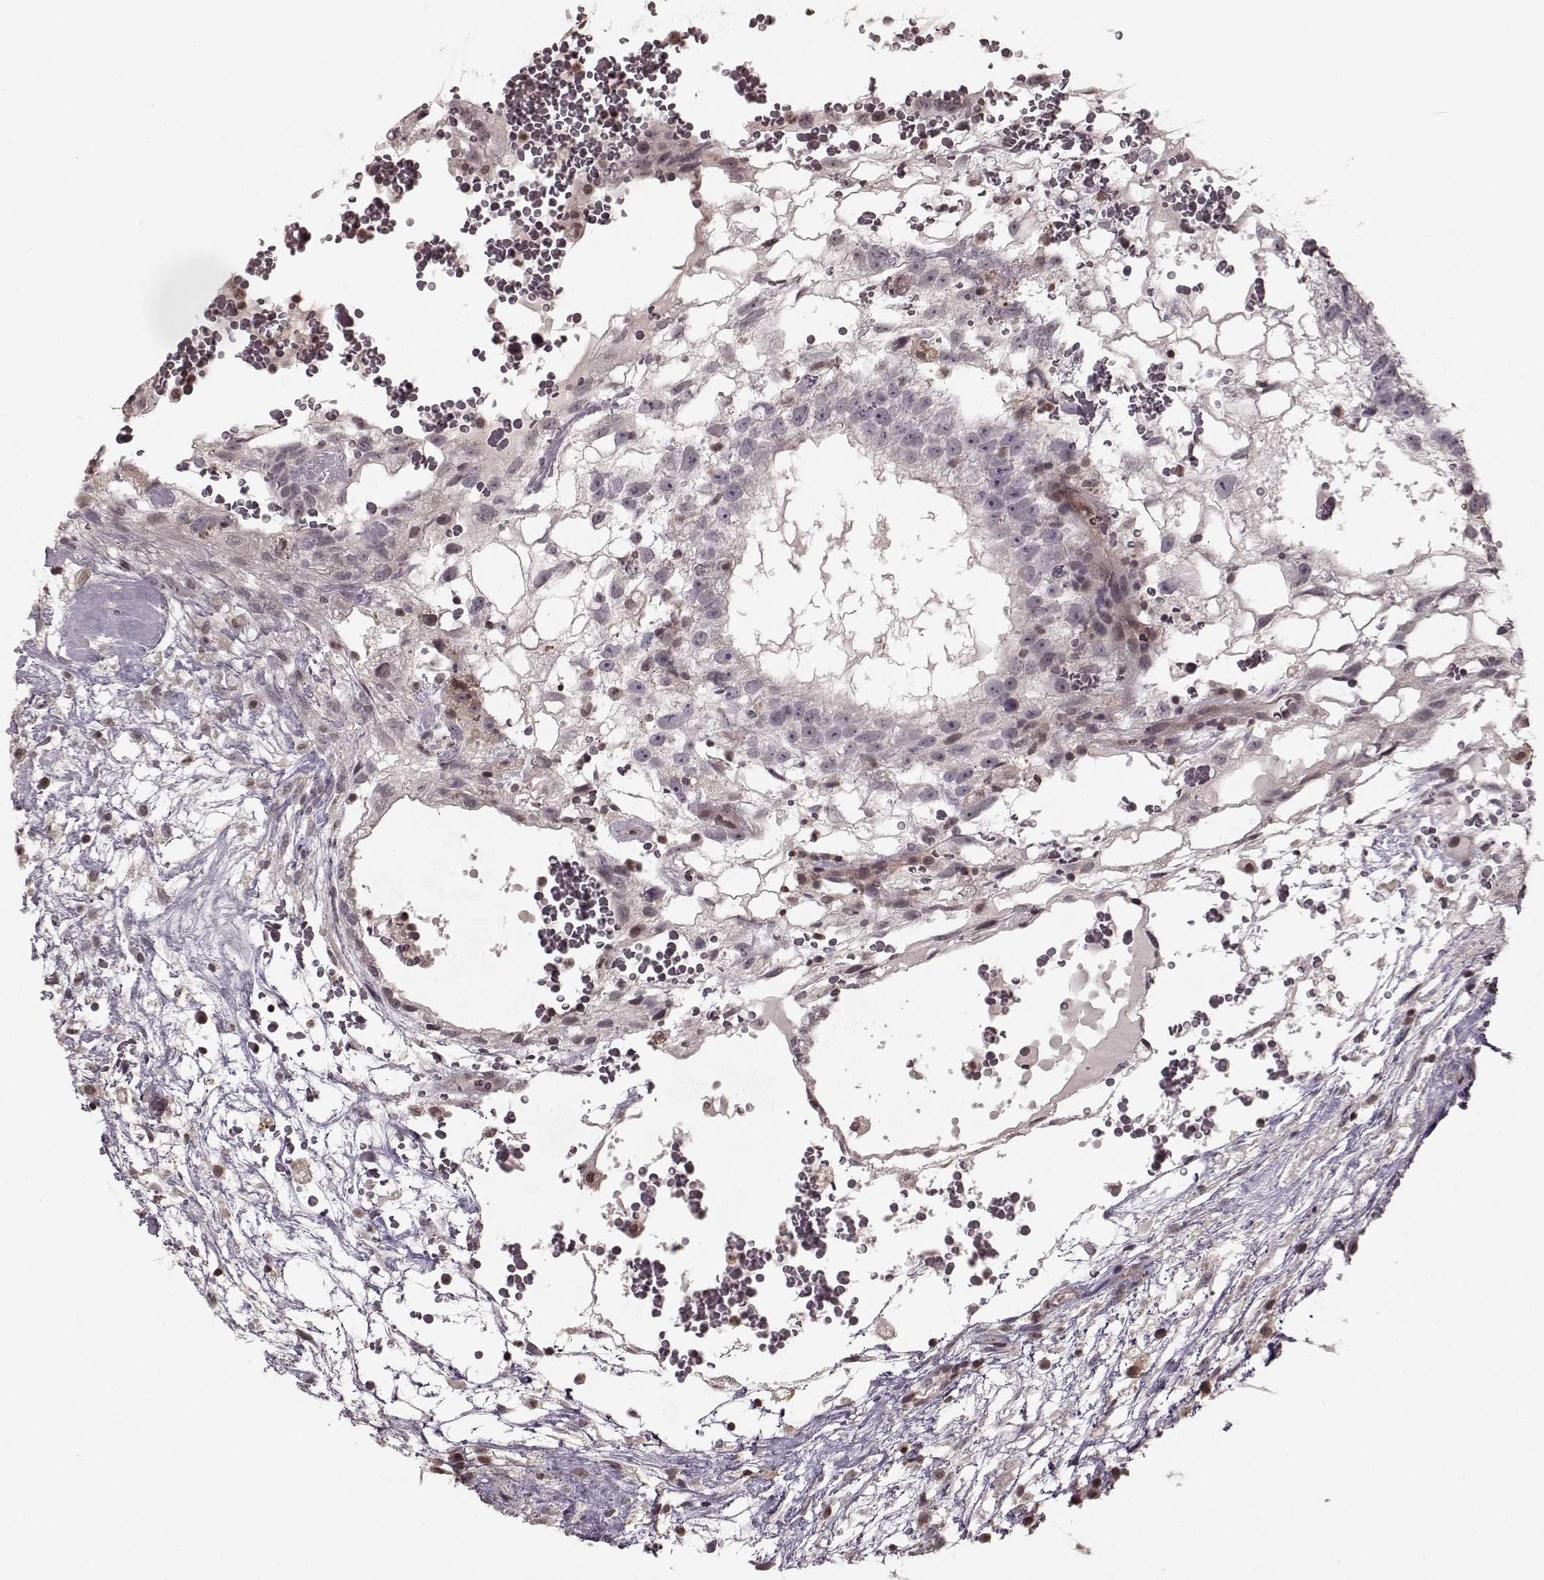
{"staining": {"intensity": "weak", "quantity": "<25%", "location": "cytoplasmic/membranous"}, "tissue": "testis cancer", "cell_type": "Tumor cells", "image_type": "cancer", "snomed": [{"axis": "morphology", "description": "Normal tissue, NOS"}, {"axis": "morphology", "description": "Carcinoma, Embryonal, NOS"}, {"axis": "topography", "description": "Testis"}], "caption": "Protein analysis of embryonal carcinoma (testis) demonstrates no significant staining in tumor cells.", "gene": "GSS", "patient": {"sex": "male", "age": 32}}